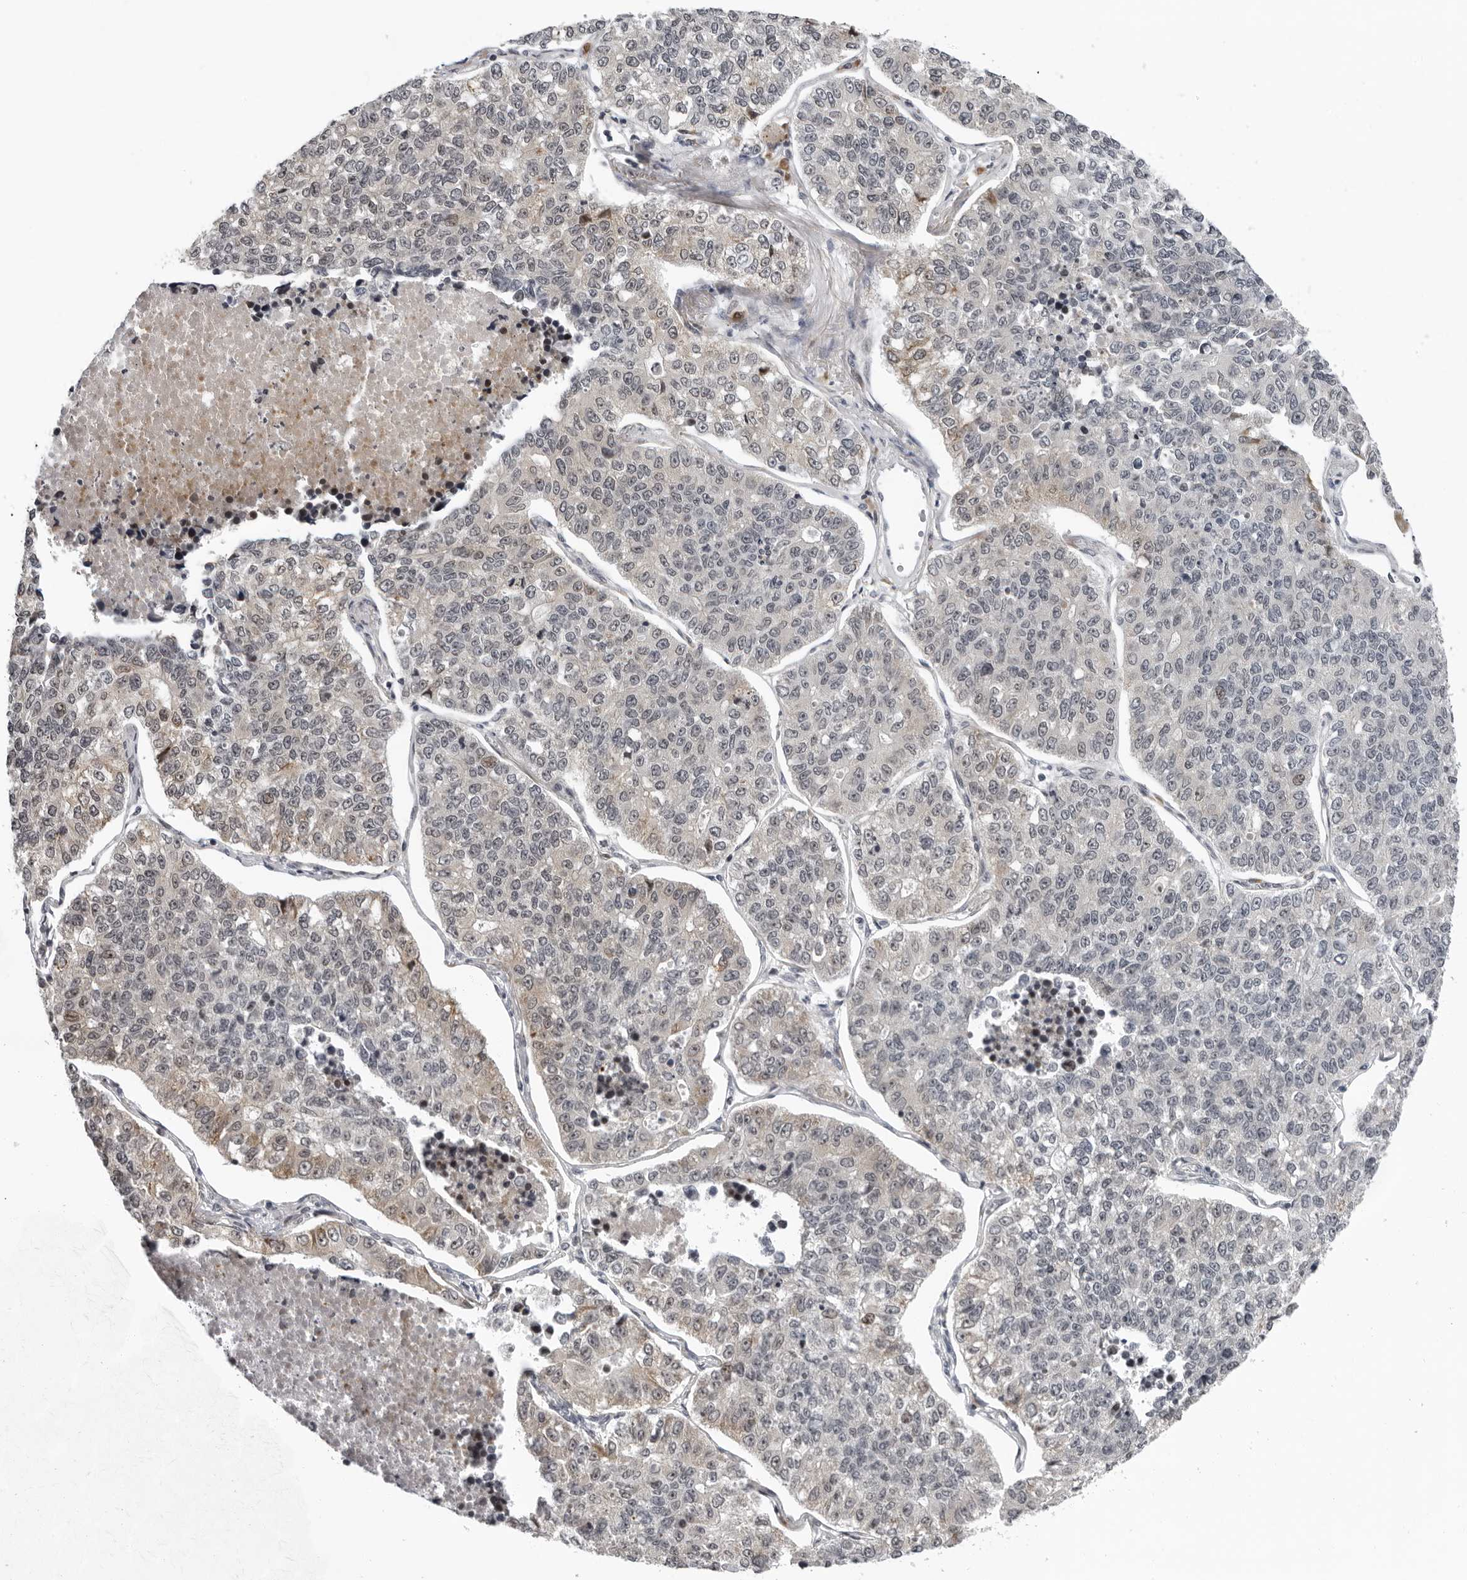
{"staining": {"intensity": "moderate", "quantity": "<25%", "location": "cytoplasmic/membranous"}, "tissue": "lung cancer", "cell_type": "Tumor cells", "image_type": "cancer", "snomed": [{"axis": "morphology", "description": "Adenocarcinoma, NOS"}, {"axis": "topography", "description": "Lung"}], "caption": "Protein staining of adenocarcinoma (lung) tissue displays moderate cytoplasmic/membranous staining in about <25% of tumor cells.", "gene": "PIP4K2C", "patient": {"sex": "male", "age": 49}}